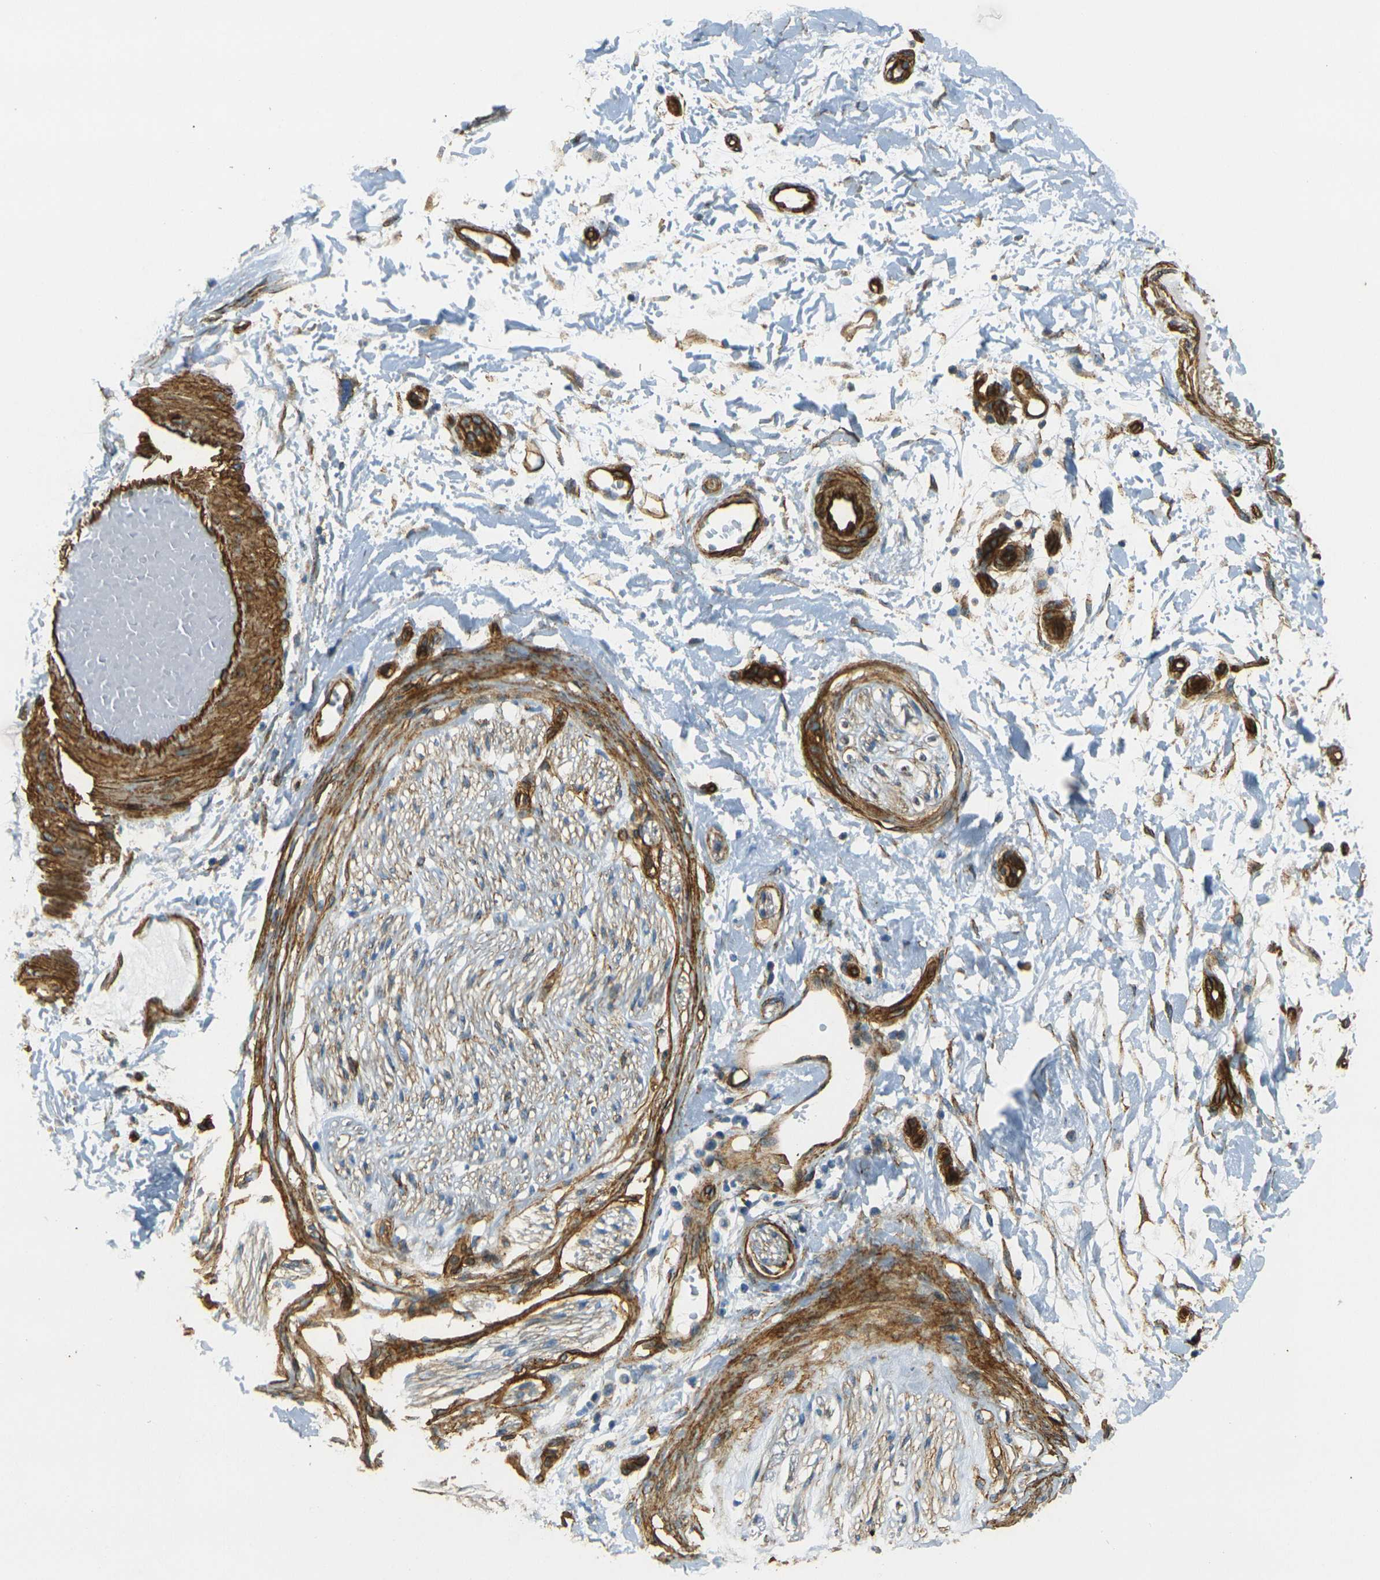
{"staining": {"intensity": "strong", "quantity": ">75%", "location": "cytoplasmic/membranous"}, "tissue": "adipose tissue", "cell_type": "Adipocytes", "image_type": "normal", "snomed": [{"axis": "morphology", "description": "Normal tissue, NOS"}, {"axis": "morphology", "description": "Squamous cell carcinoma, NOS"}, {"axis": "topography", "description": "Skin"}, {"axis": "topography", "description": "Peripheral nerve tissue"}], "caption": "Protein expression analysis of benign adipose tissue displays strong cytoplasmic/membranous expression in approximately >75% of adipocytes. The staining was performed using DAB (3,3'-diaminobenzidine) to visualize the protein expression in brown, while the nuclei were stained in blue with hematoxylin (Magnification: 20x).", "gene": "EPHA7", "patient": {"sex": "male", "age": 83}}